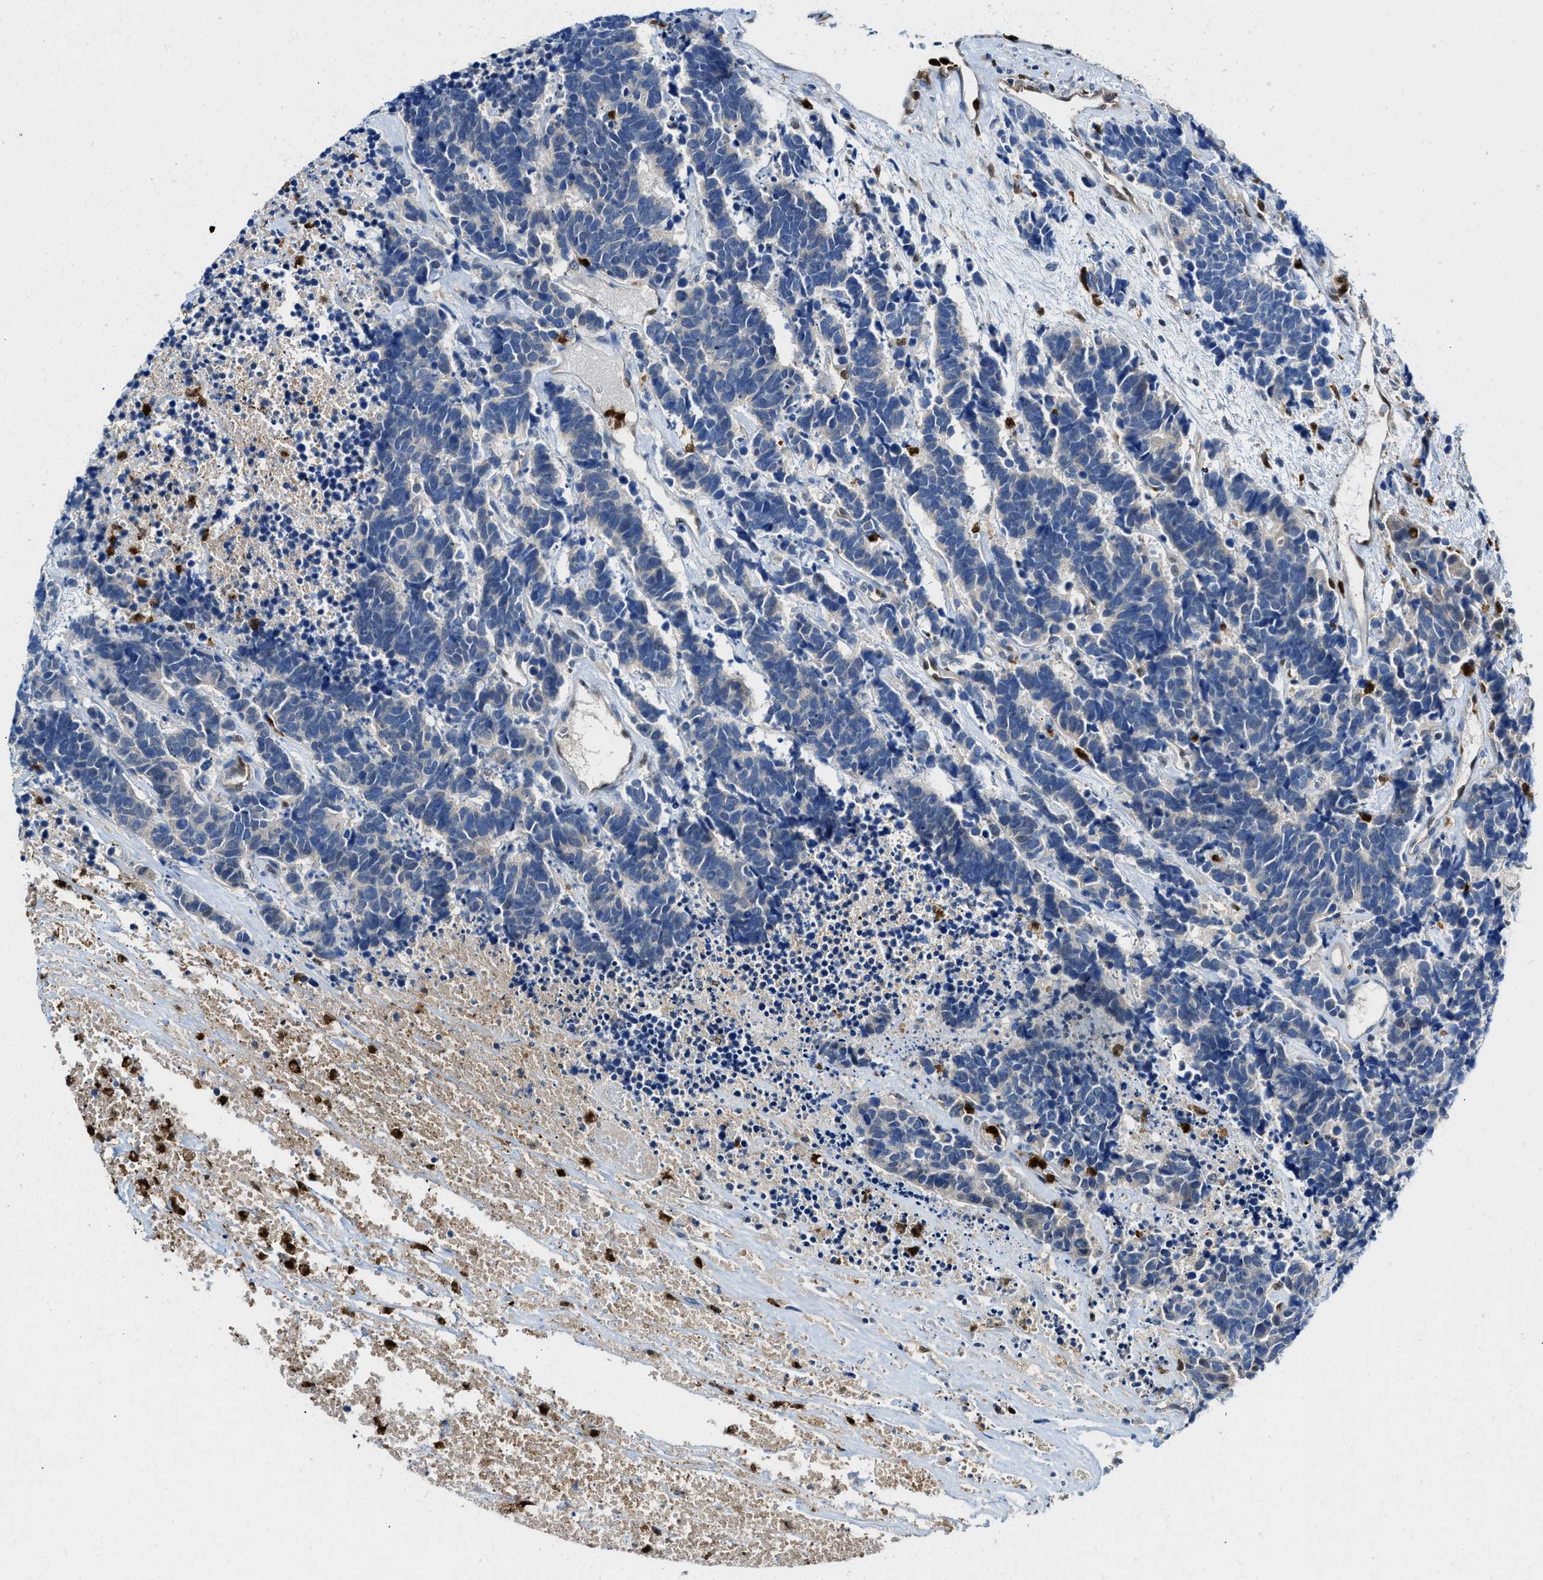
{"staining": {"intensity": "negative", "quantity": "none", "location": "none"}, "tissue": "carcinoid", "cell_type": "Tumor cells", "image_type": "cancer", "snomed": [{"axis": "morphology", "description": "Carcinoma, NOS"}, {"axis": "morphology", "description": "Carcinoid, malignant, NOS"}, {"axis": "topography", "description": "Urinary bladder"}], "caption": "Tumor cells show no significant expression in carcinoid.", "gene": "LTA4H", "patient": {"sex": "male", "age": 57}}